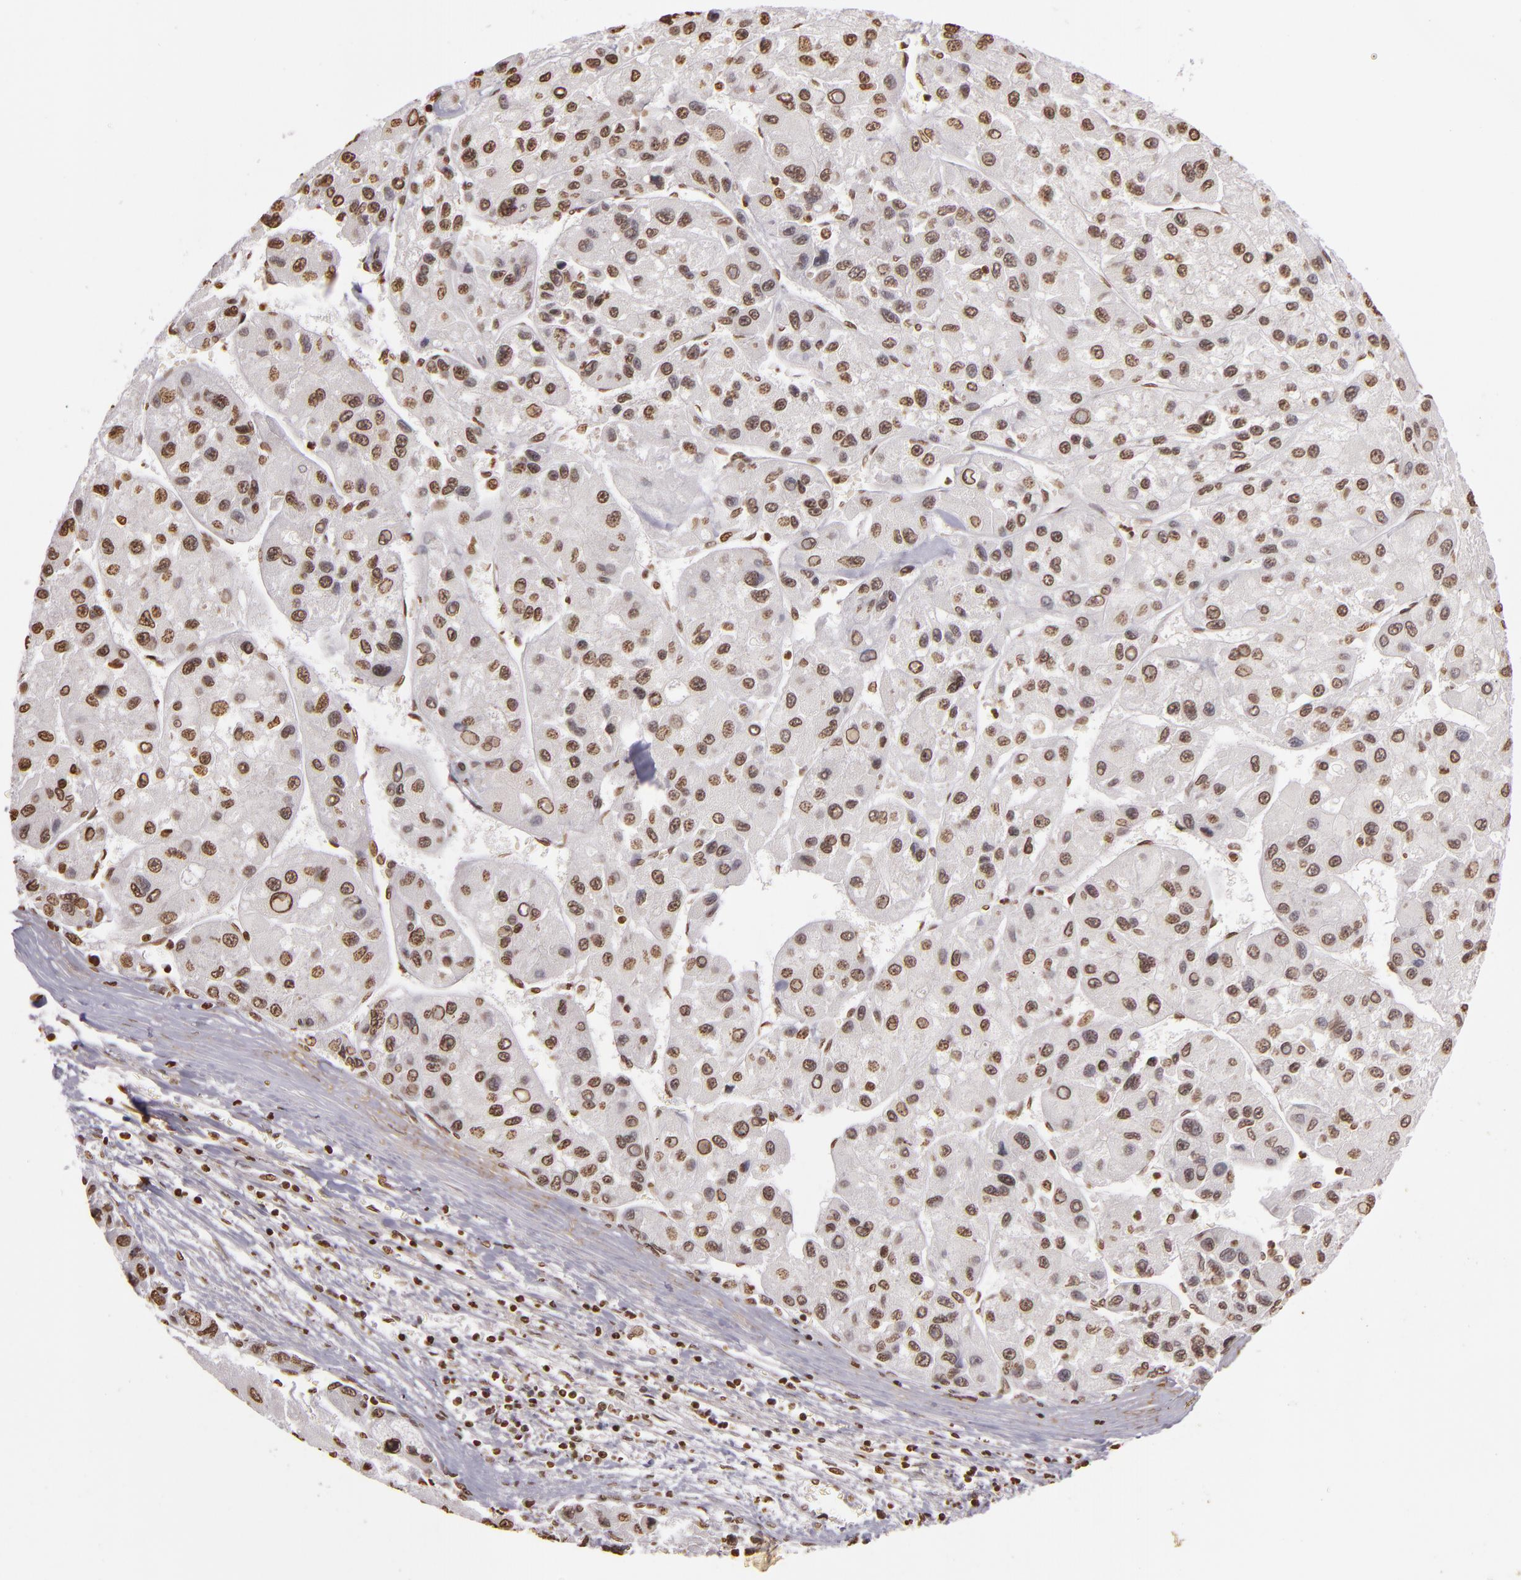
{"staining": {"intensity": "moderate", "quantity": ">75%", "location": "nuclear"}, "tissue": "liver cancer", "cell_type": "Tumor cells", "image_type": "cancer", "snomed": [{"axis": "morphology", "description": "Carcinoma, Hepatocellular, NOS"}, {"axis": "topography", "description": "Liver"}], "caption": "High-power microscopy captured an IHC histopathology image of hepatocellular carcinoma (liver), revealing moderate nuclear positivity in approximately >75% of tumor cells.", "gene": "THRB", "patient": {"sex": "male", "age": 64}}